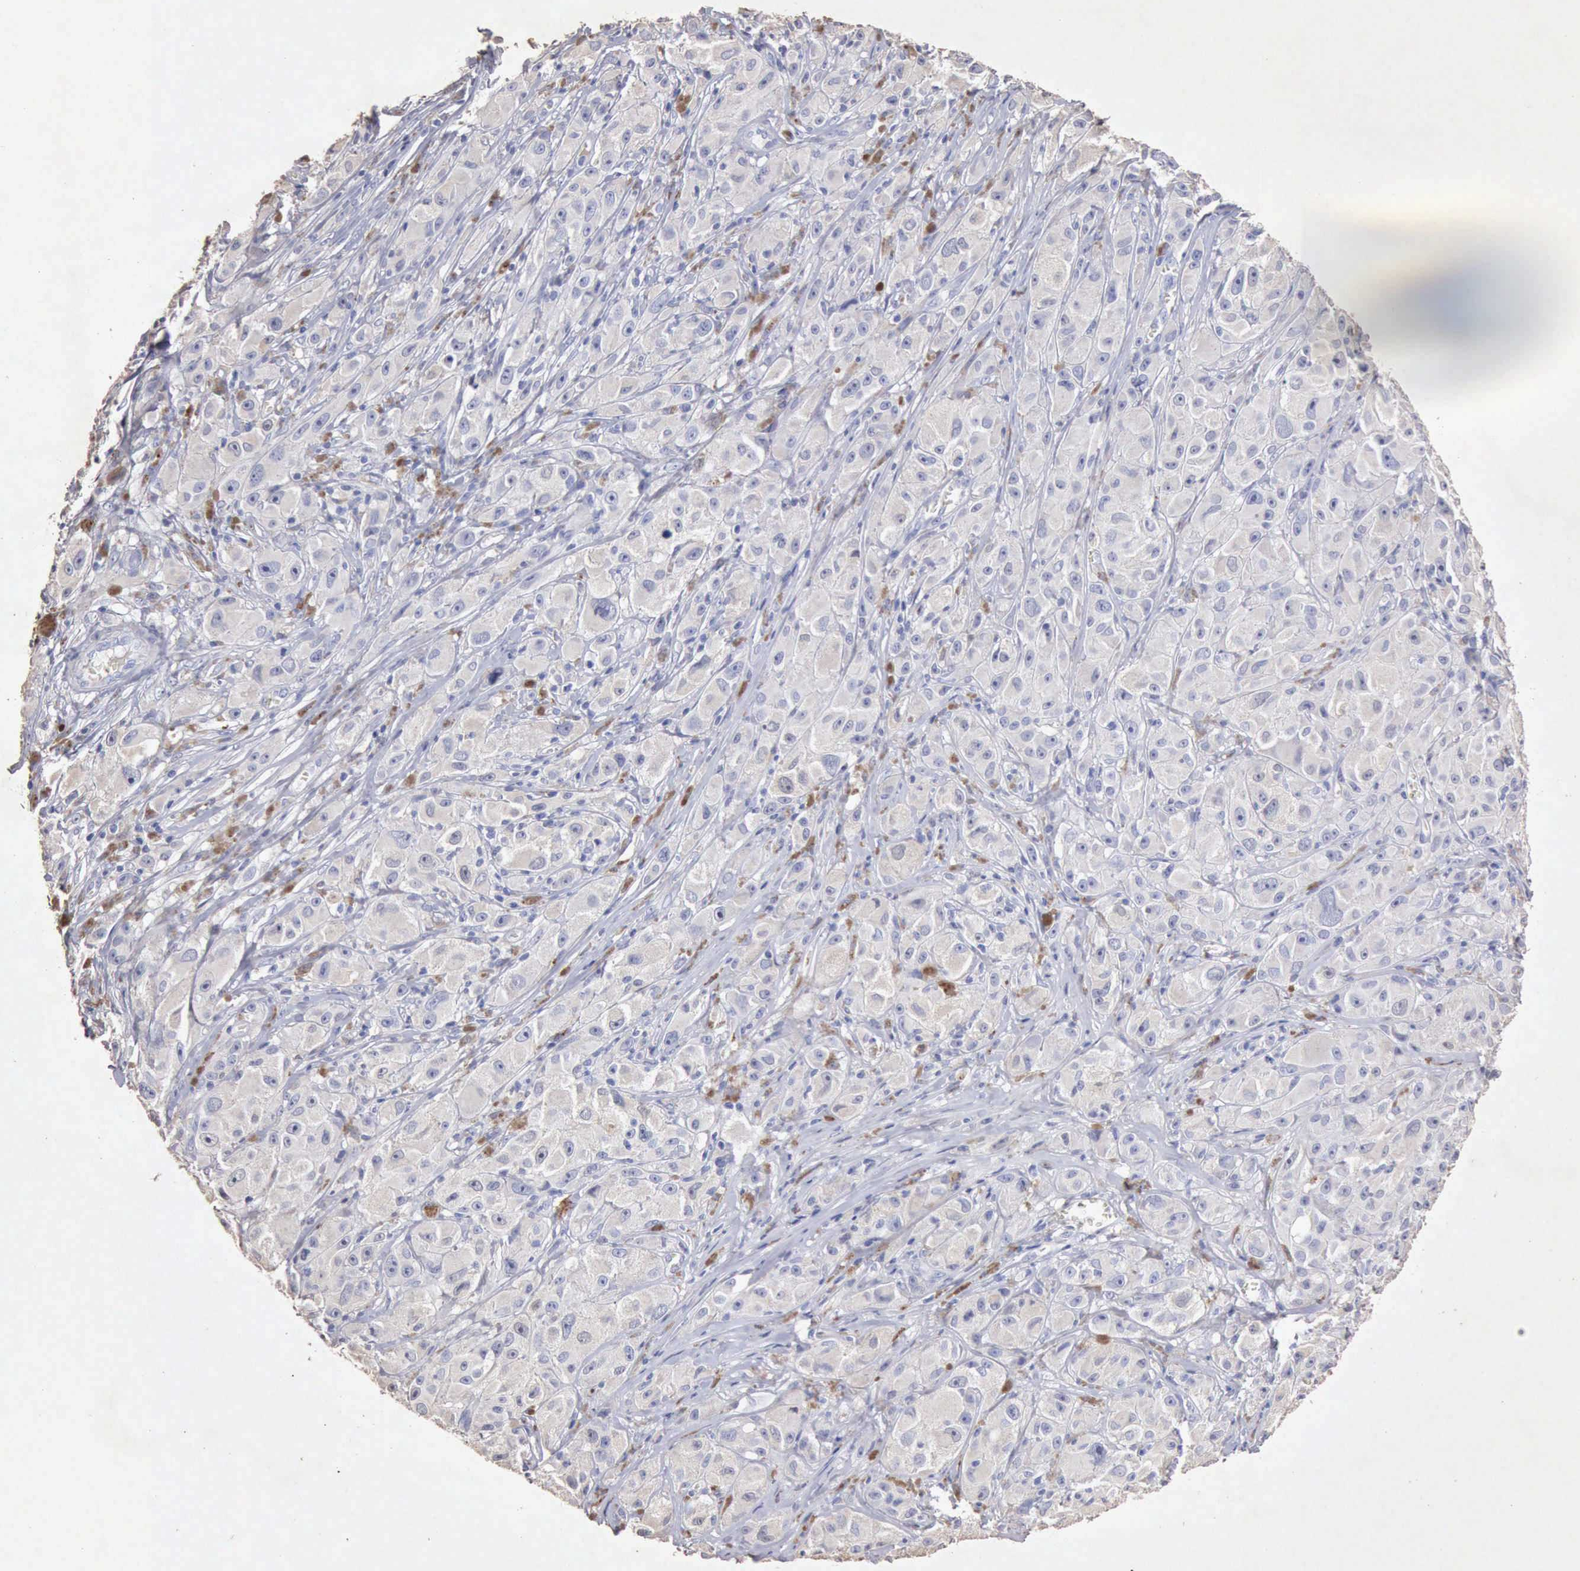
{"staining": {"intensity": "negative", "quantity": "none", "location": "none"}, "tissue": "melanoma", "cell_type": "Tumor cells", "image_type": "cancer", "snomed": [{"axis": "morphology", "description": "Malignant melanoma, NOS"}, {"axis": "topography", "description": "Skin"}], "caption": "This is a histopathology image of IHC staining of melanoma, which shows no staining in tumor cells.", "gene": "KRT6B", "patient": {"sex": "male", "age": 56}}